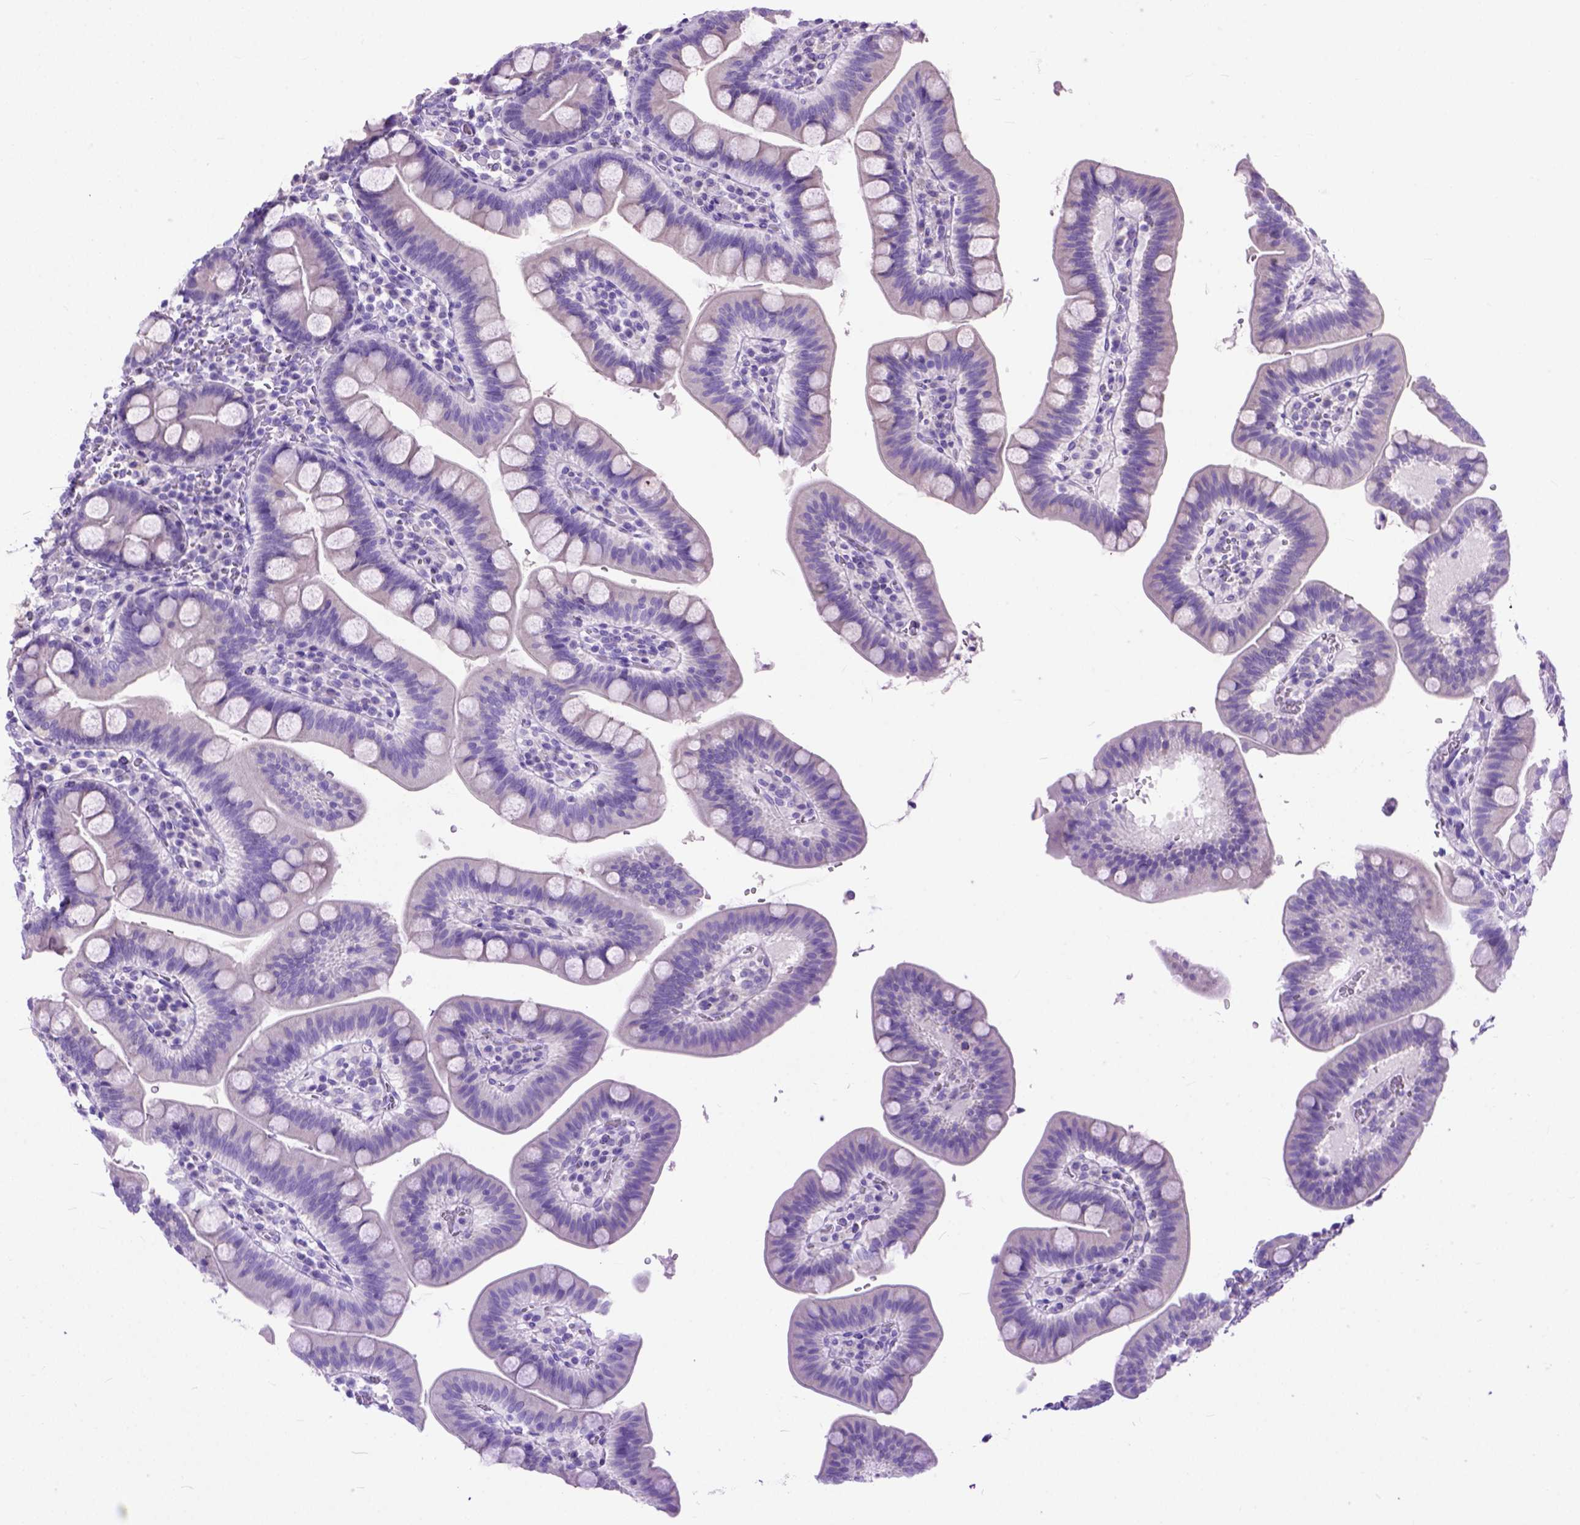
{"staining": {"intensity": "negative", "quantity": "none", "location": "none"}, "tissue": "duodenum", "cell_type": "Glandular cells", "image_type": "normal", "snomed": [{"axis": "morphology", "description": "Normal tissue, NOS"}, {"axis": "topography", "description": "Pancreas"}, {"axis": "topography", "description": "Duodenum"}], "caption": "Glandular cells are negative for protein expression in benign human duodenum. Brightfield microscopy of immunohistochemistry stained with DAB (3,3'-diaminobenzidine) (brown) and hematoxylin (blue), captured at high magnification.", "gene": "ODAD3", "patient": {"sex": "male", "age": 59}}